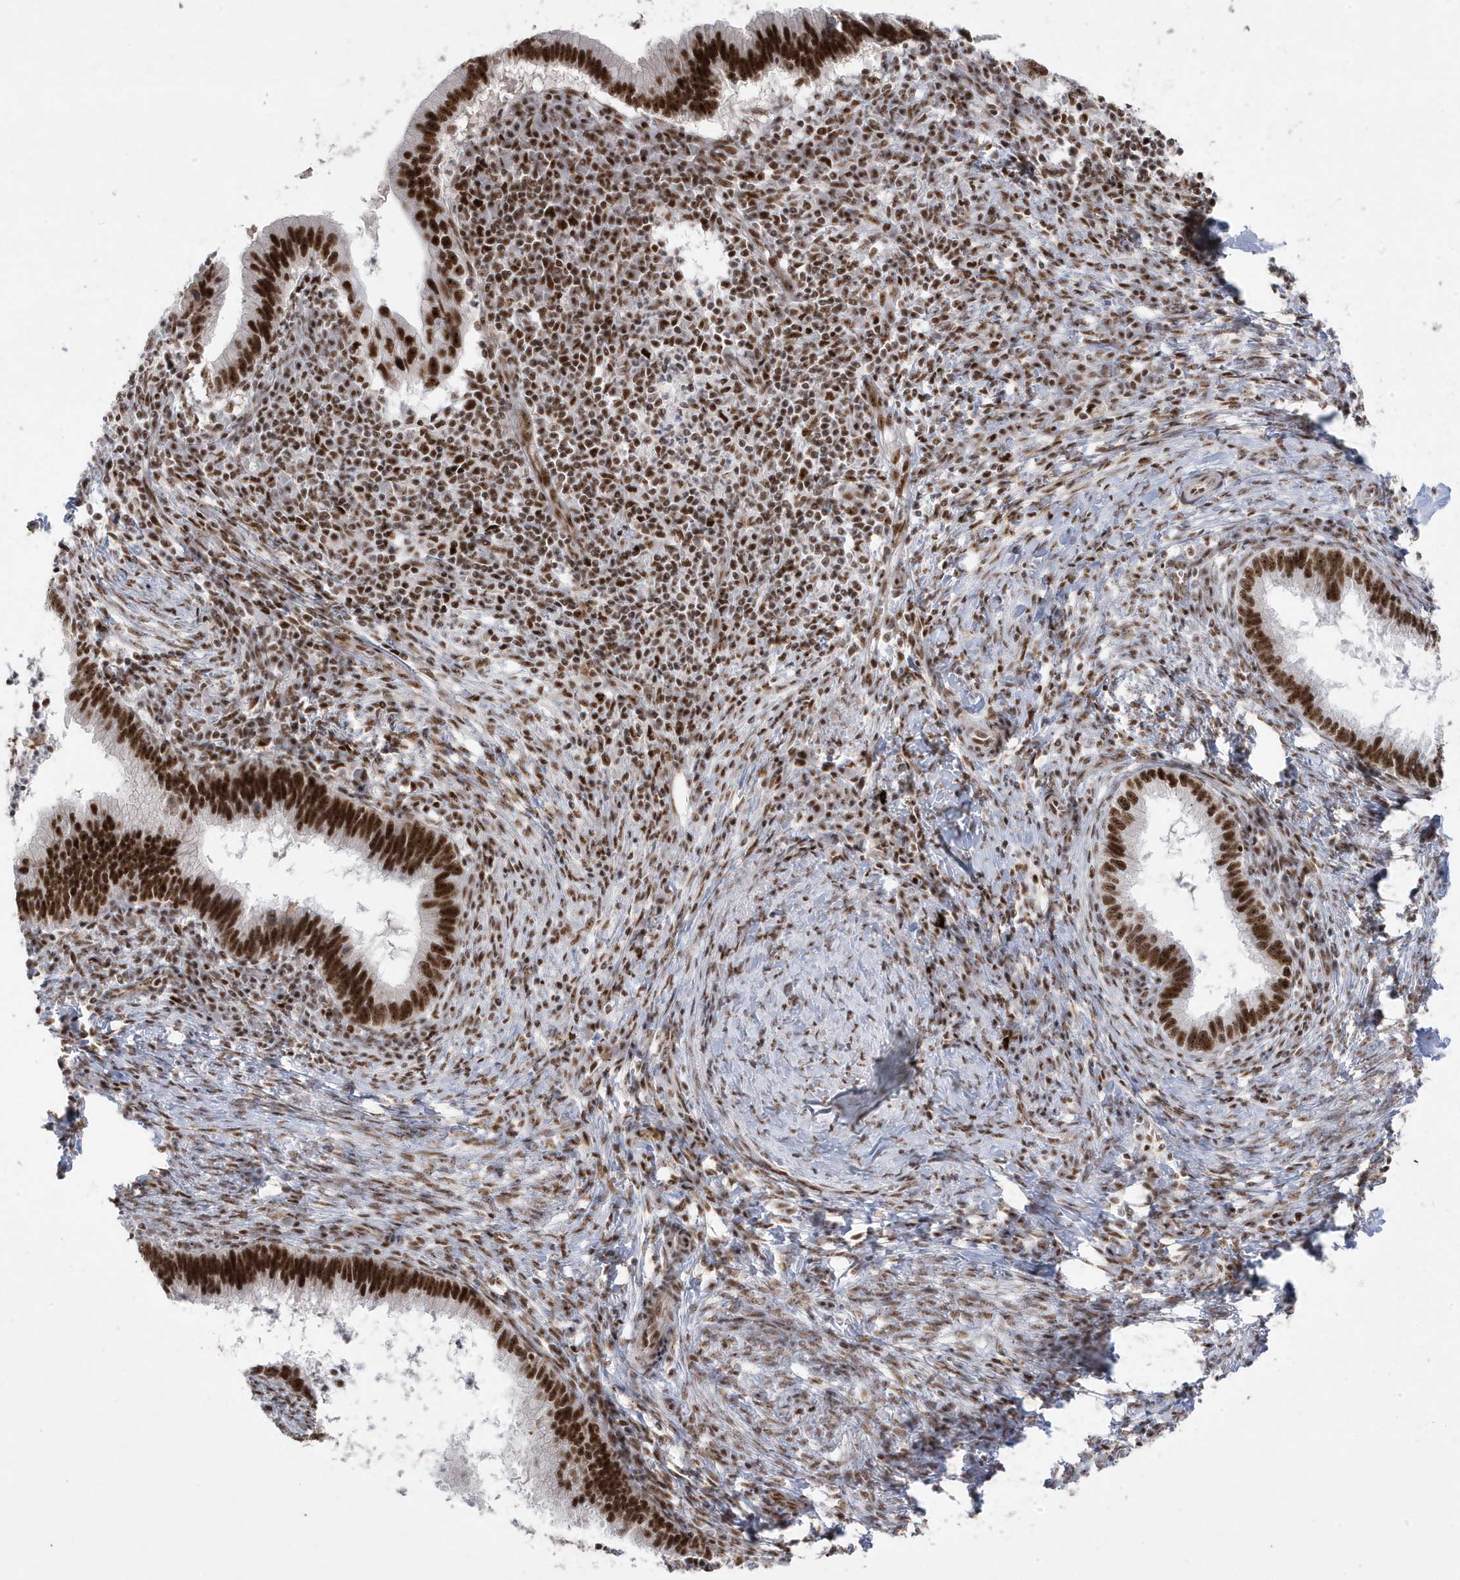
{"staining": {"intensity": "strong", "quantity": ">75%", "location": "nuclear"}, "tissue": "cervical cancer", "cell_type": "Tumor cells", "image_type": "cancer", "snomed": [{"axis": "morphology", "description": "Adenocarcinoma, NOS"}, {"axis": "topography", "description": "Cervix"}], "caption": "Tumor cells display high levels of strong nuclear staining in about >75% of cells in cervical cancer.", "gene": "MTREX", "patient": {"sex": "female", "age": 36}}